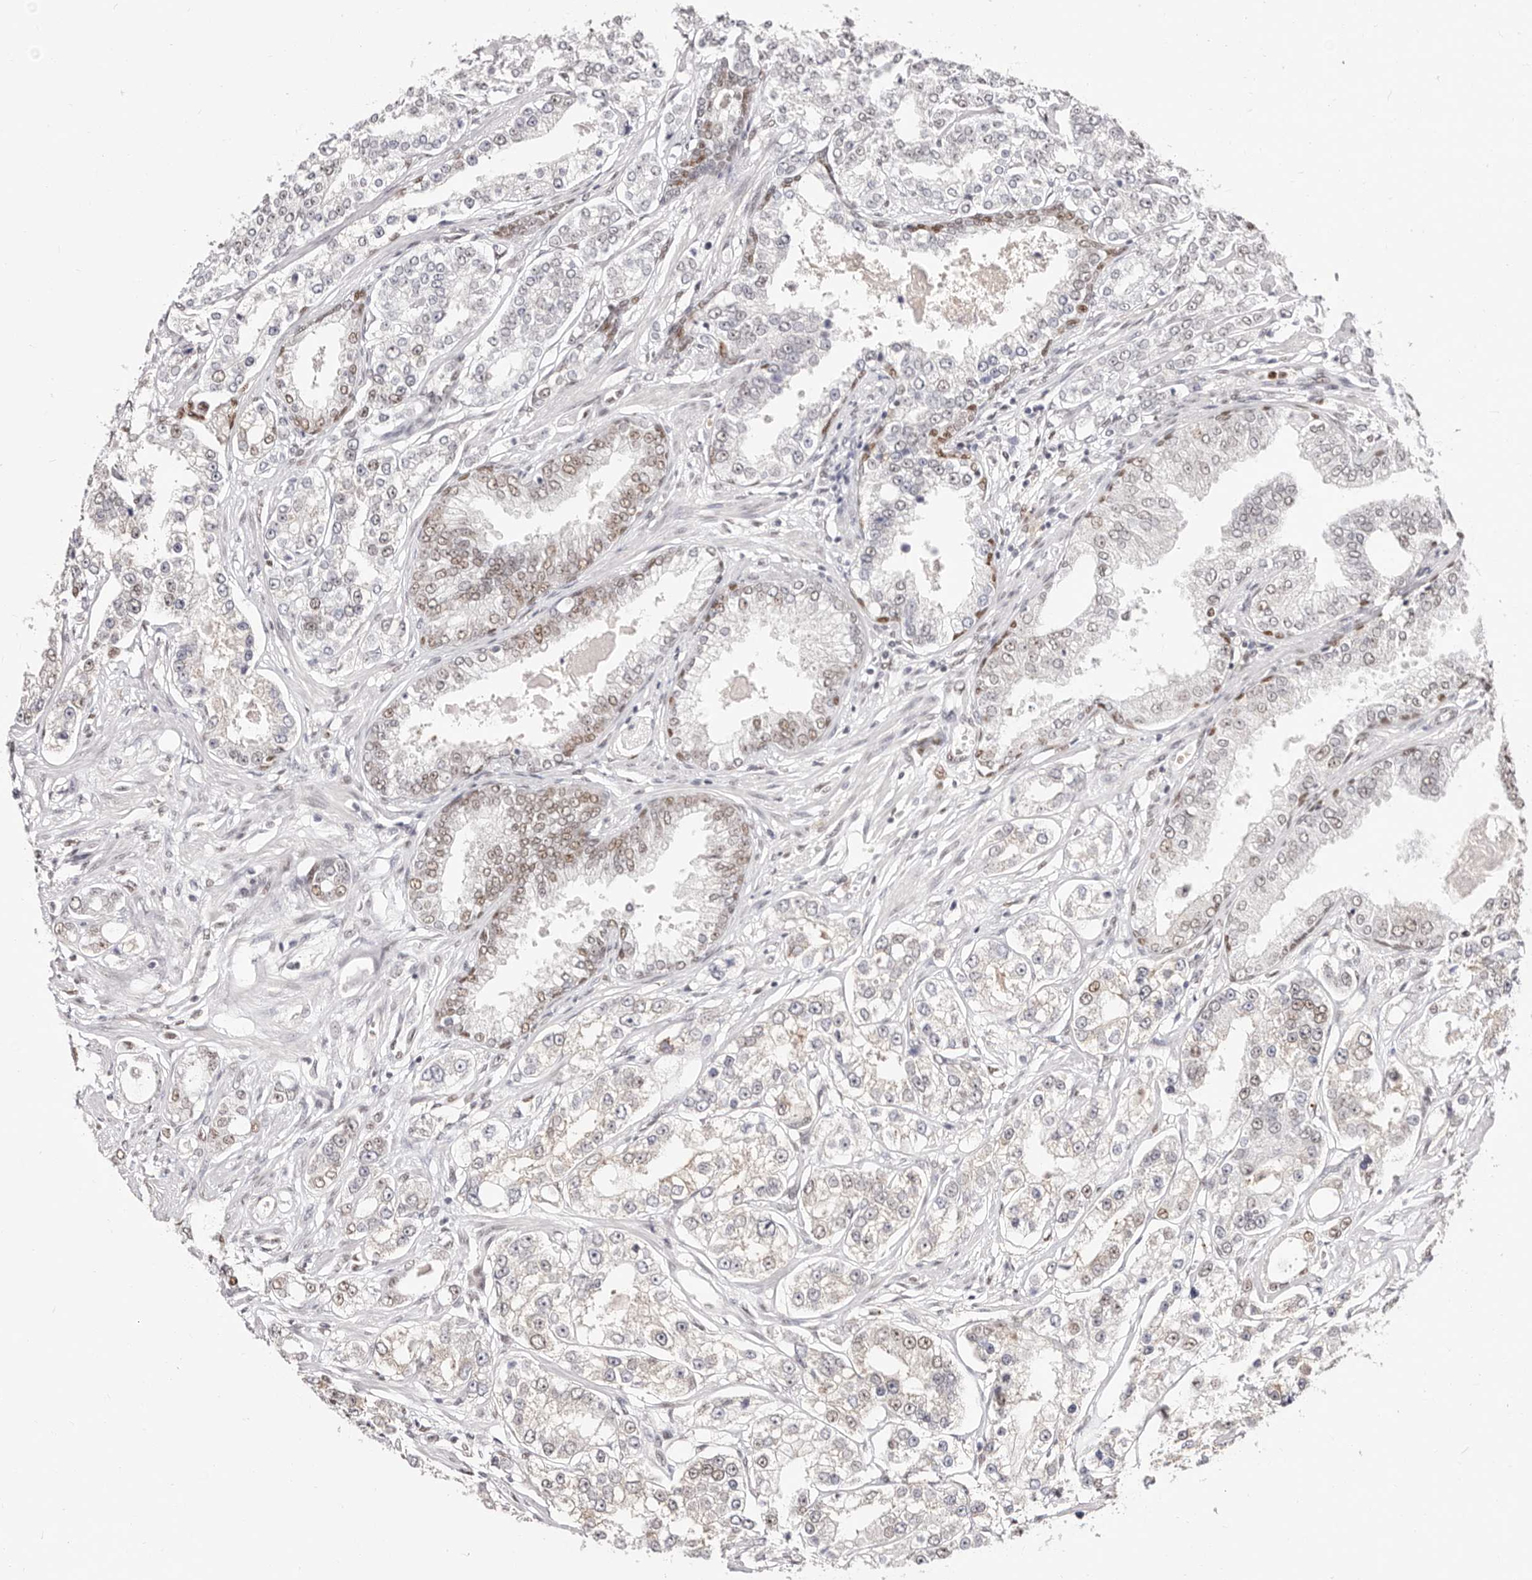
{"staining": {"intensity": "weak", "quantity": "<25%", "location": "nuclear"}, "tissue": "prostate cancer", "cell_type": "Tumor cells", "image_type": "cancer", "snomed": [{"axis": "morphology", "description": "Normal tissue, NOS"}, {"axis": "morphology", "description": "Adenocarcinoma, High grade"}, {"axis": "topography", "description": "Prostate"}], "caption": "There is no significant expression in tumor cells of prostate cancer.", "gene": "TKT", "patient": {"sex": "male", "age": 83}}